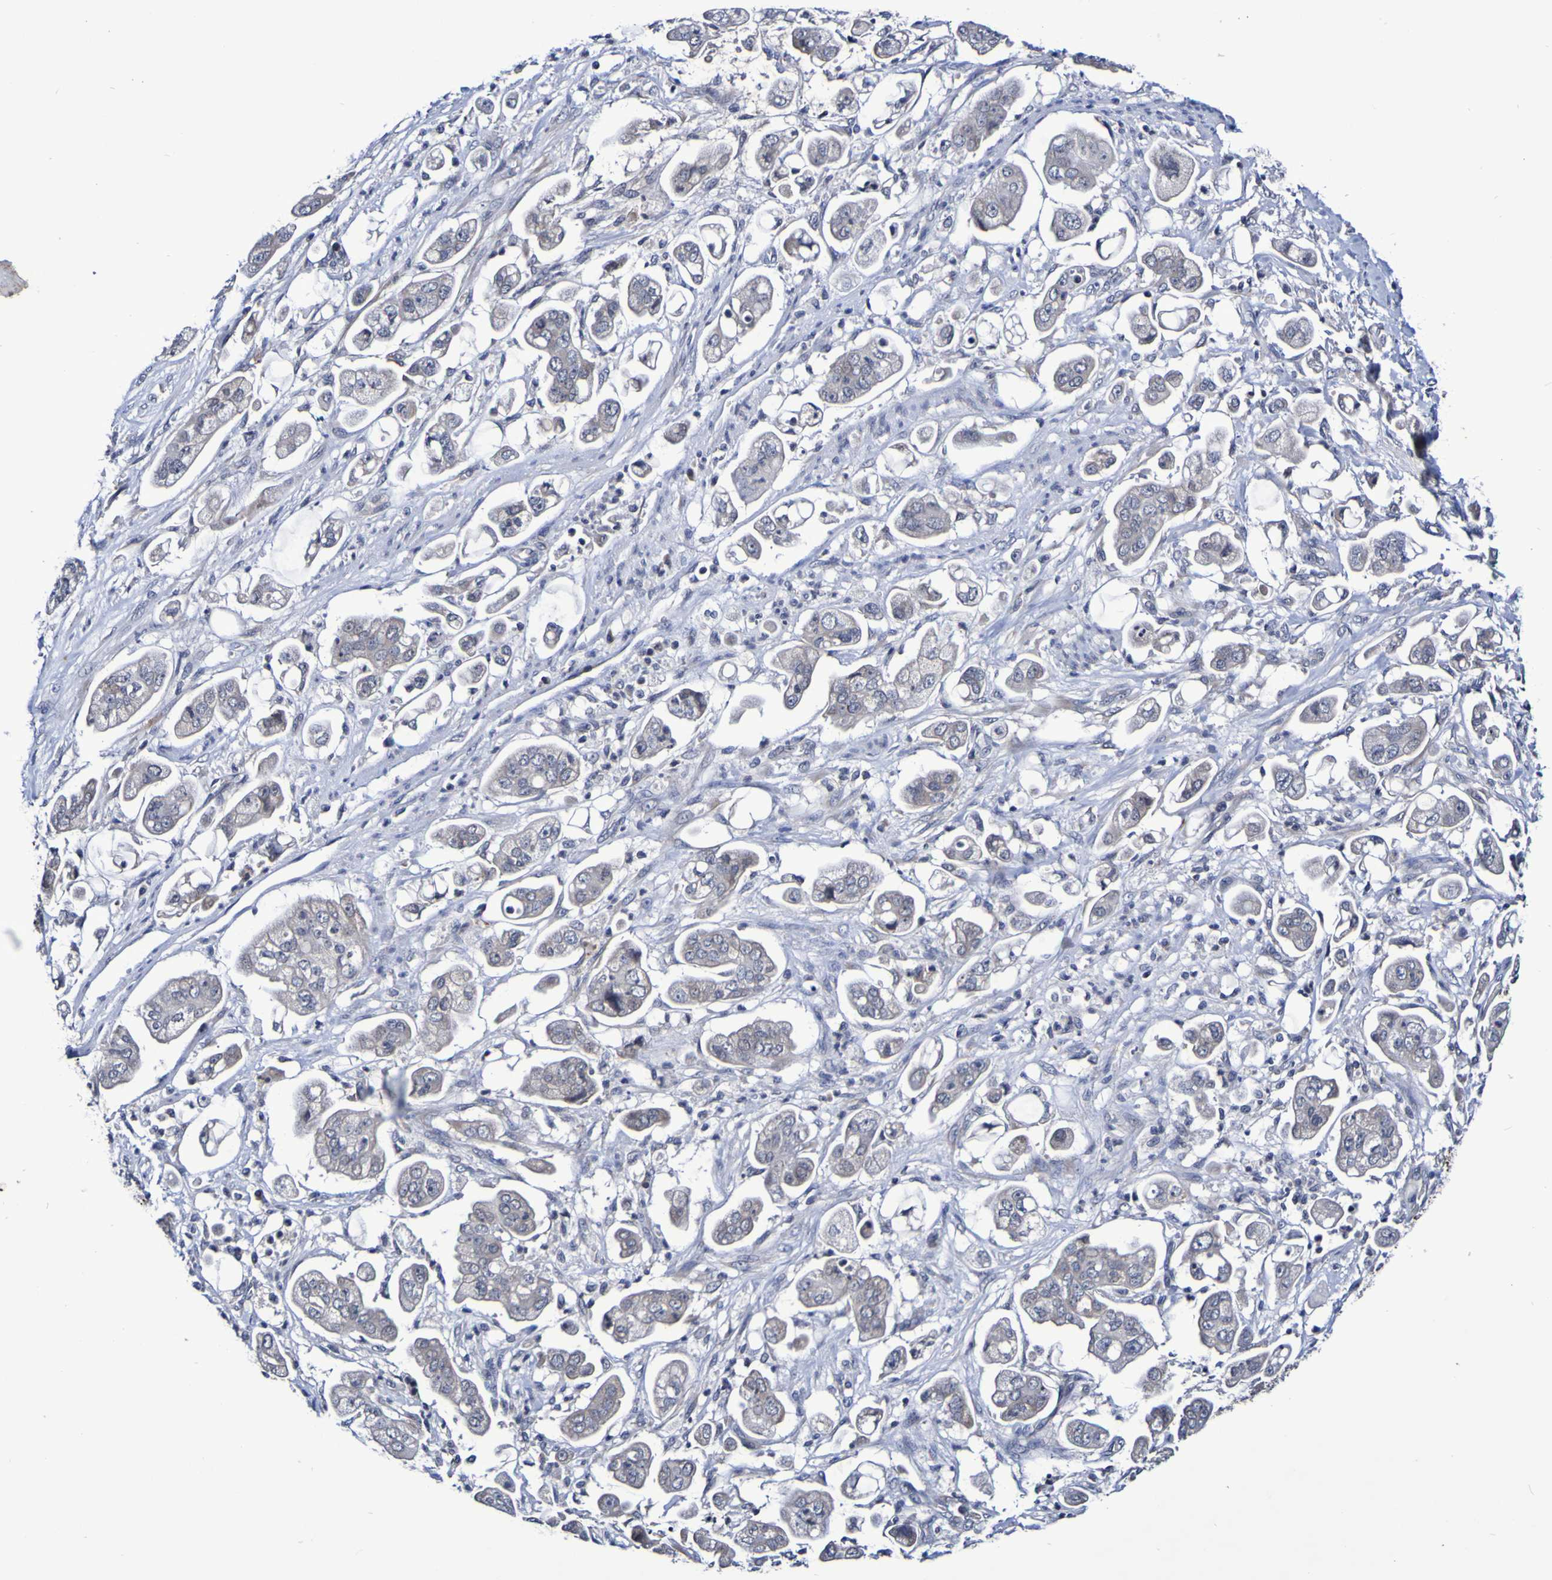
{"staining": {"intensity": "weak", "quantity": ">75%", "location": "cytoplasmic/membranous"}, "tissue": "stomach cancer", "cell_type": "Tumor cells", "image_type": "cancer", "snomed": [{"axis": "morphology", "description": "Adenocarcinoma, NOS"}, {"axis": "topography", "description": "Stomach"}], "caption": "Protein expression analysis of stomach cancer demonstrates weak cytoplasmic/membranous staining in approximately >75% of tumor cells.", "gene": "PTP4A2", "patient": {"sex": "male", "age": 62}}